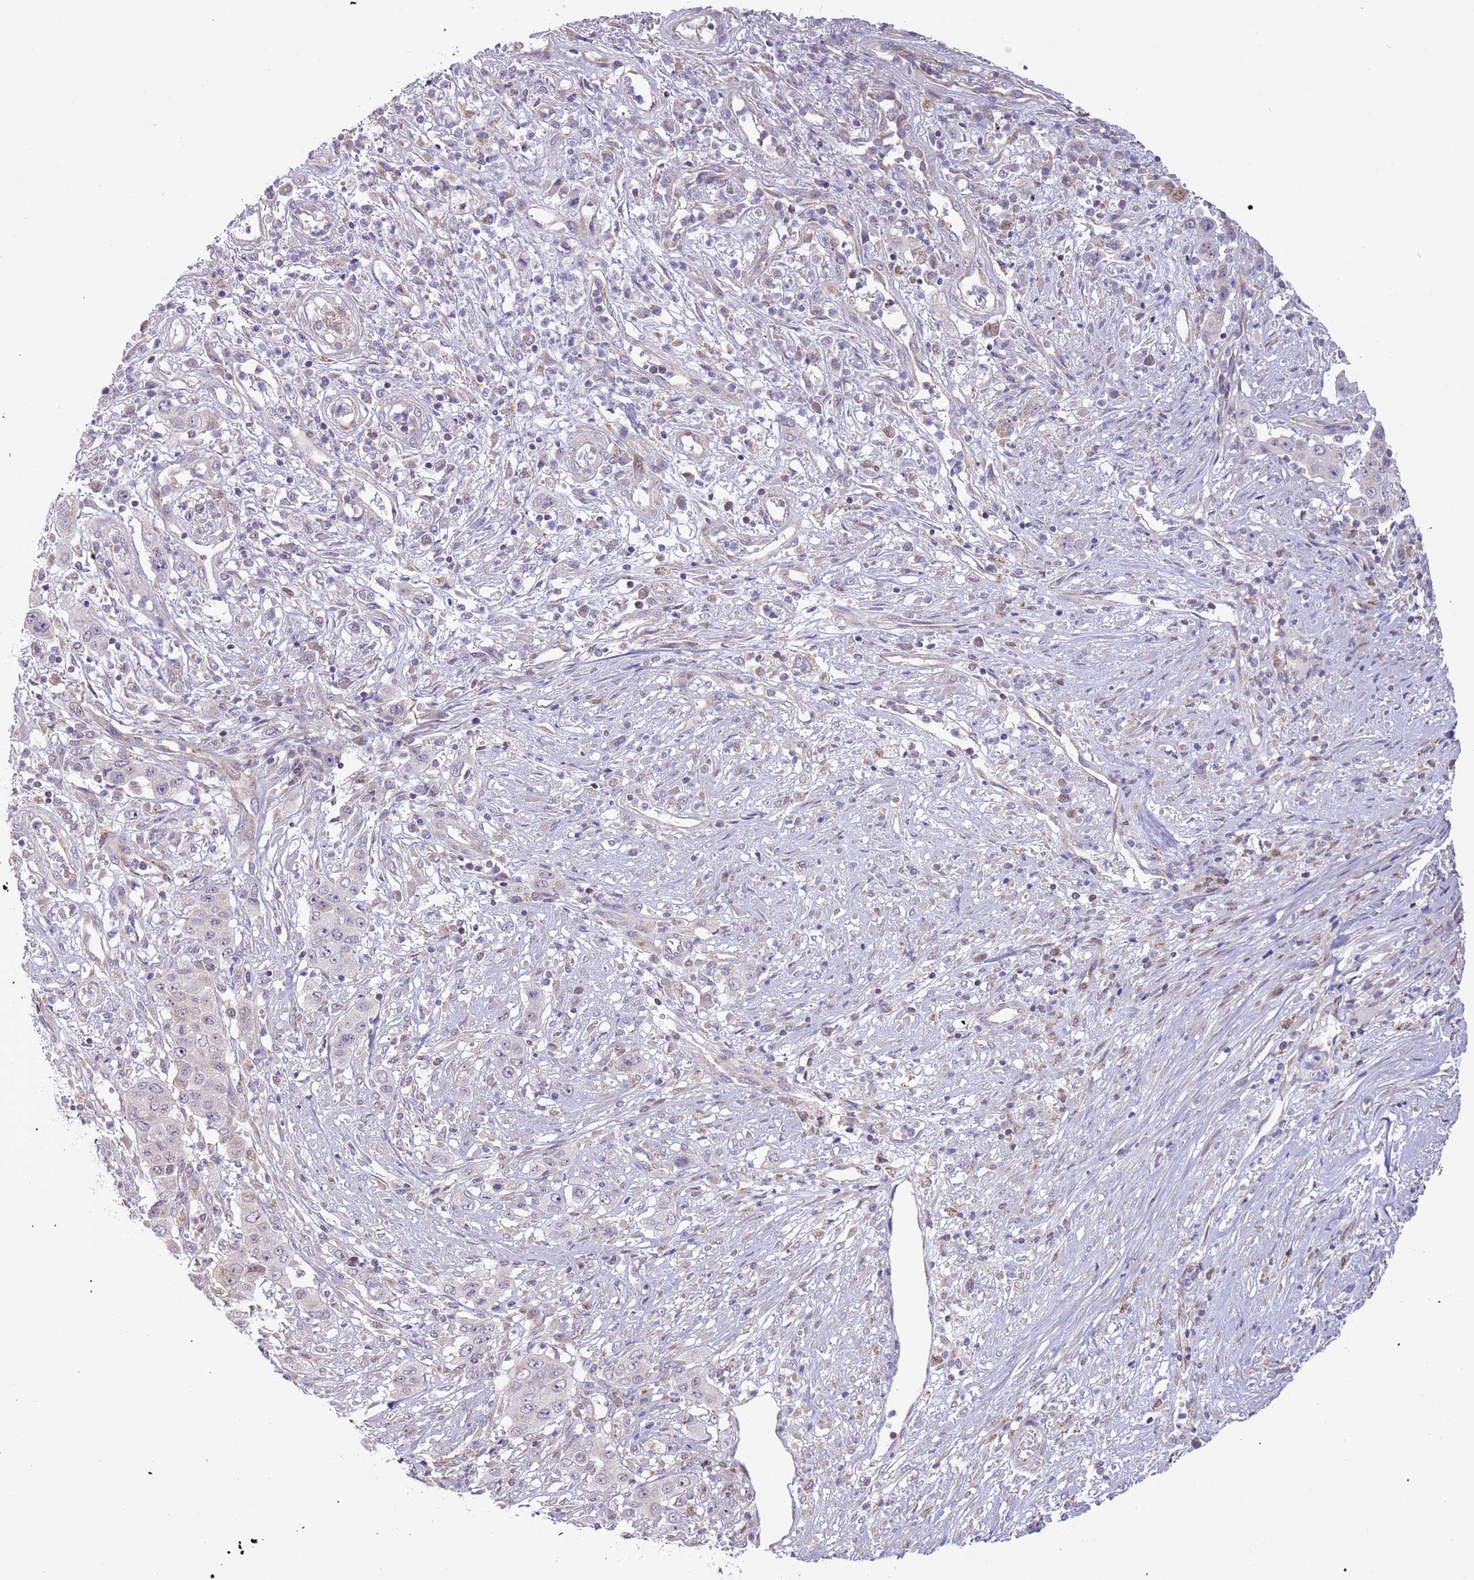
{"staining": {"intensity": "moderate", "quantity": "<25%", "location": "cytoplasmic/membranous"}, "tissue": "stomach cancer", "cell_type": "Tumor cells", "image_type": "cancer", "snomed": [{"axis": "morphology", "description": "Adenocarcinoma, NOS"}, {"axis": "topography", "description": "Stomach, upper"}], "caption": "Adenocarcinoma (stomach) was stained to show a protein in brown. There is low levels of moderate cytoplasmic/membranous positivity in approximately <25% of tumor cells. (DAB IHC, brown staining for protein, blue staining for nuclei).", "gene": "MLLT11", "patient": {"sex": "male", "age": 62}}